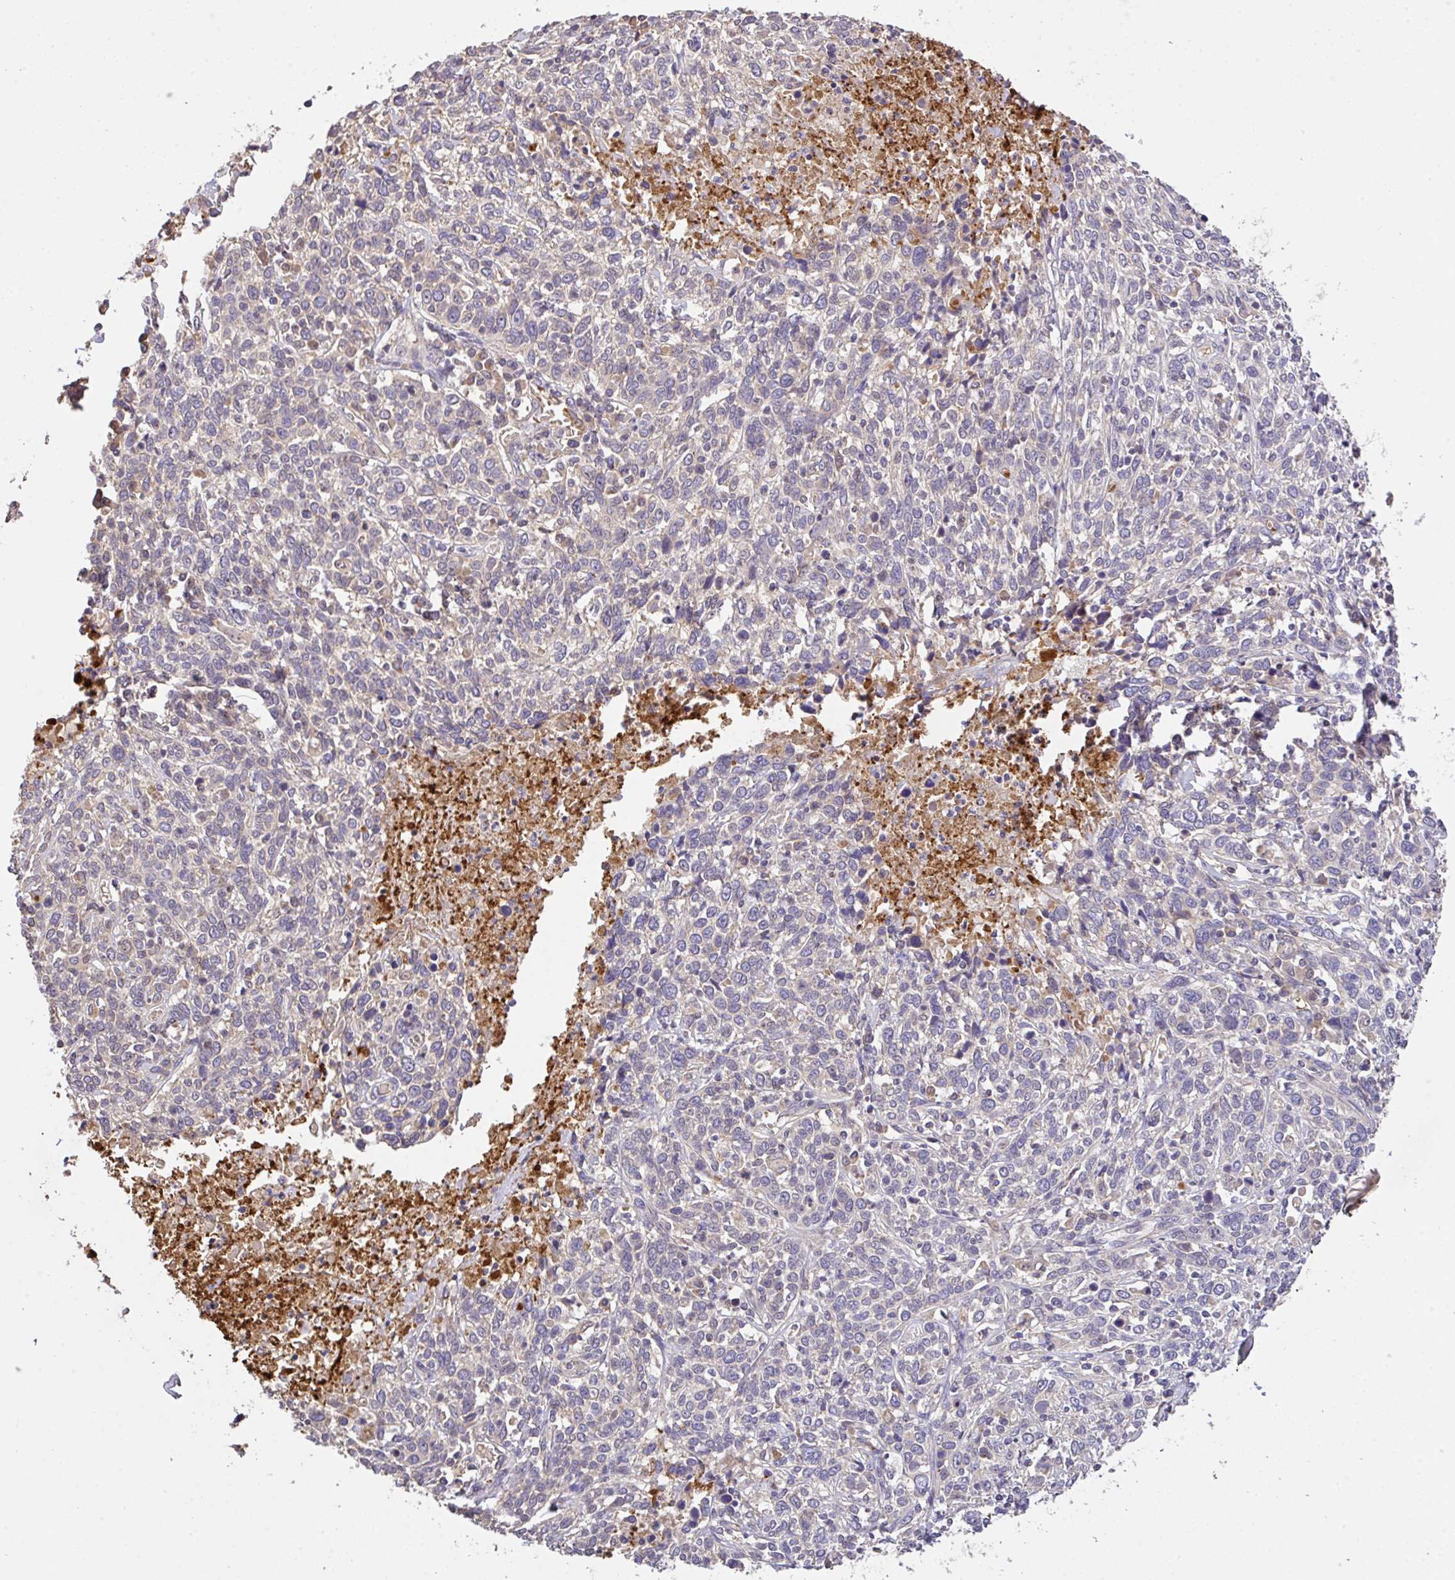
{"staining": {"intensity": "negative", "quantity": "none", "location": "none"}, "tissue": "cervical cancer", "cell_type": "Tumor cells", "image_type": "cancer", "snomed": [{"axis": "morphology", "description": "Squamous cell carcinoma, NOS"}, {"axis": "topography", "description": "Cervix"}], "caption": "Tumor cells are negative for brown protein staining in cervical cancer (squamous cell carcinoma).", "gene": "C1QTNF9B", "patient": {"sex": "female", "age": 46}}